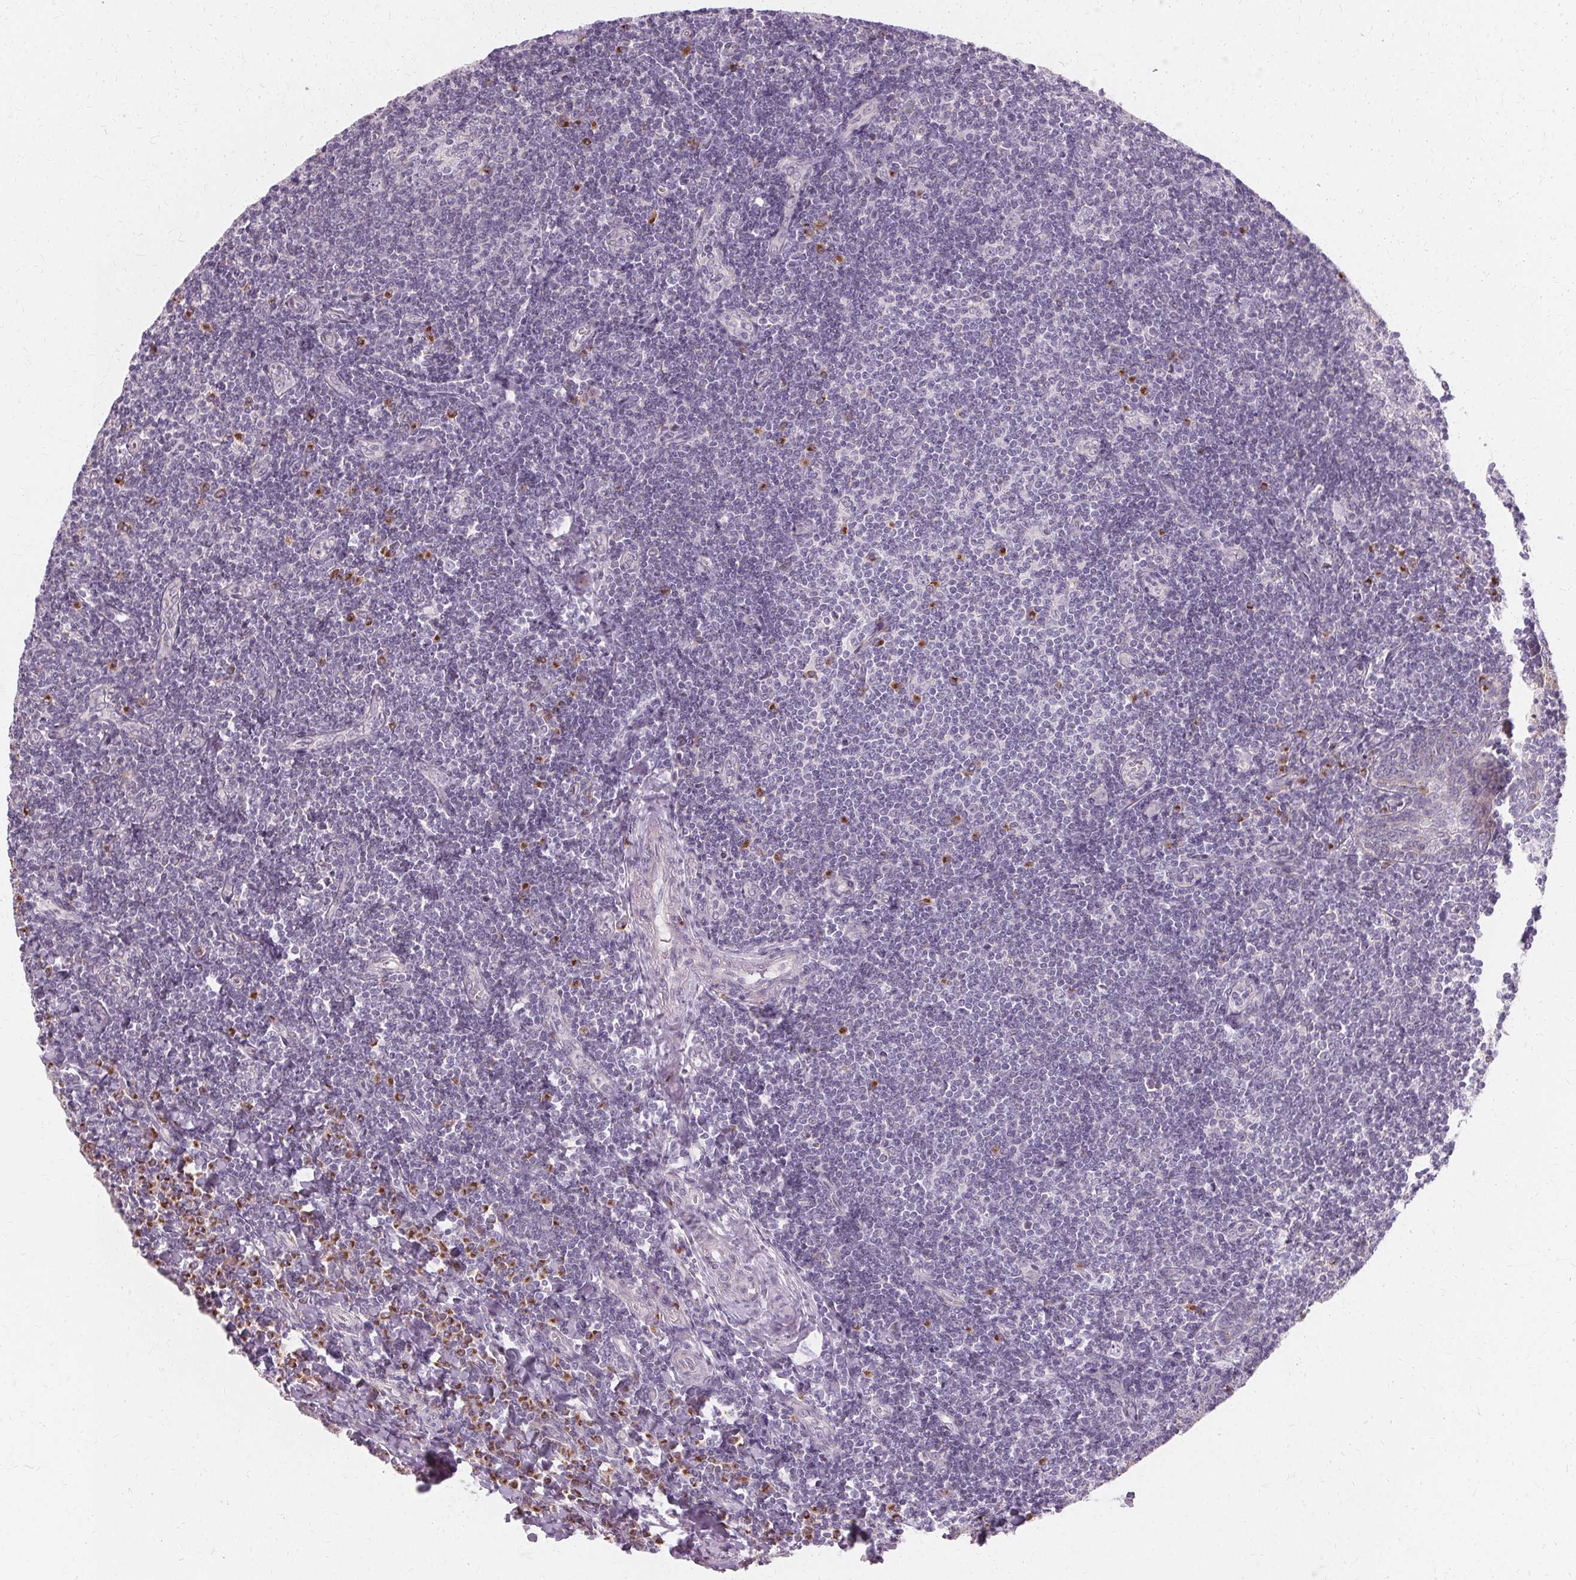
{"staining": {"intensity": "moderate", "quantity": "<25%", "location": "cytoplasmic/membranous"}, "tissue": "tonsil", "cell_type": "Germinal center cells", "image_type": "normal", "snomed": [{"axis": "morphology", "description": "Normal tissue, NOS"}, {"axis": "morphology", "description": "Inflammation, NOS"}, {"axis": "topography", "description": "Tonsil"}], "caption": "Immunohistochemistry staining of unremarkable tonsil, which shows low levels of moderate cytoplasmic/membranous expression in about <25% of germinal center cells indicating moderate cytoplasmic/membranous protein expression. The staining was performed using DAB (brown) for protein detection and nuclei were counterstained in hematoxylin (blue).", "gene": "FCRL3", "patient": {"sex": "female", "age": 31}}